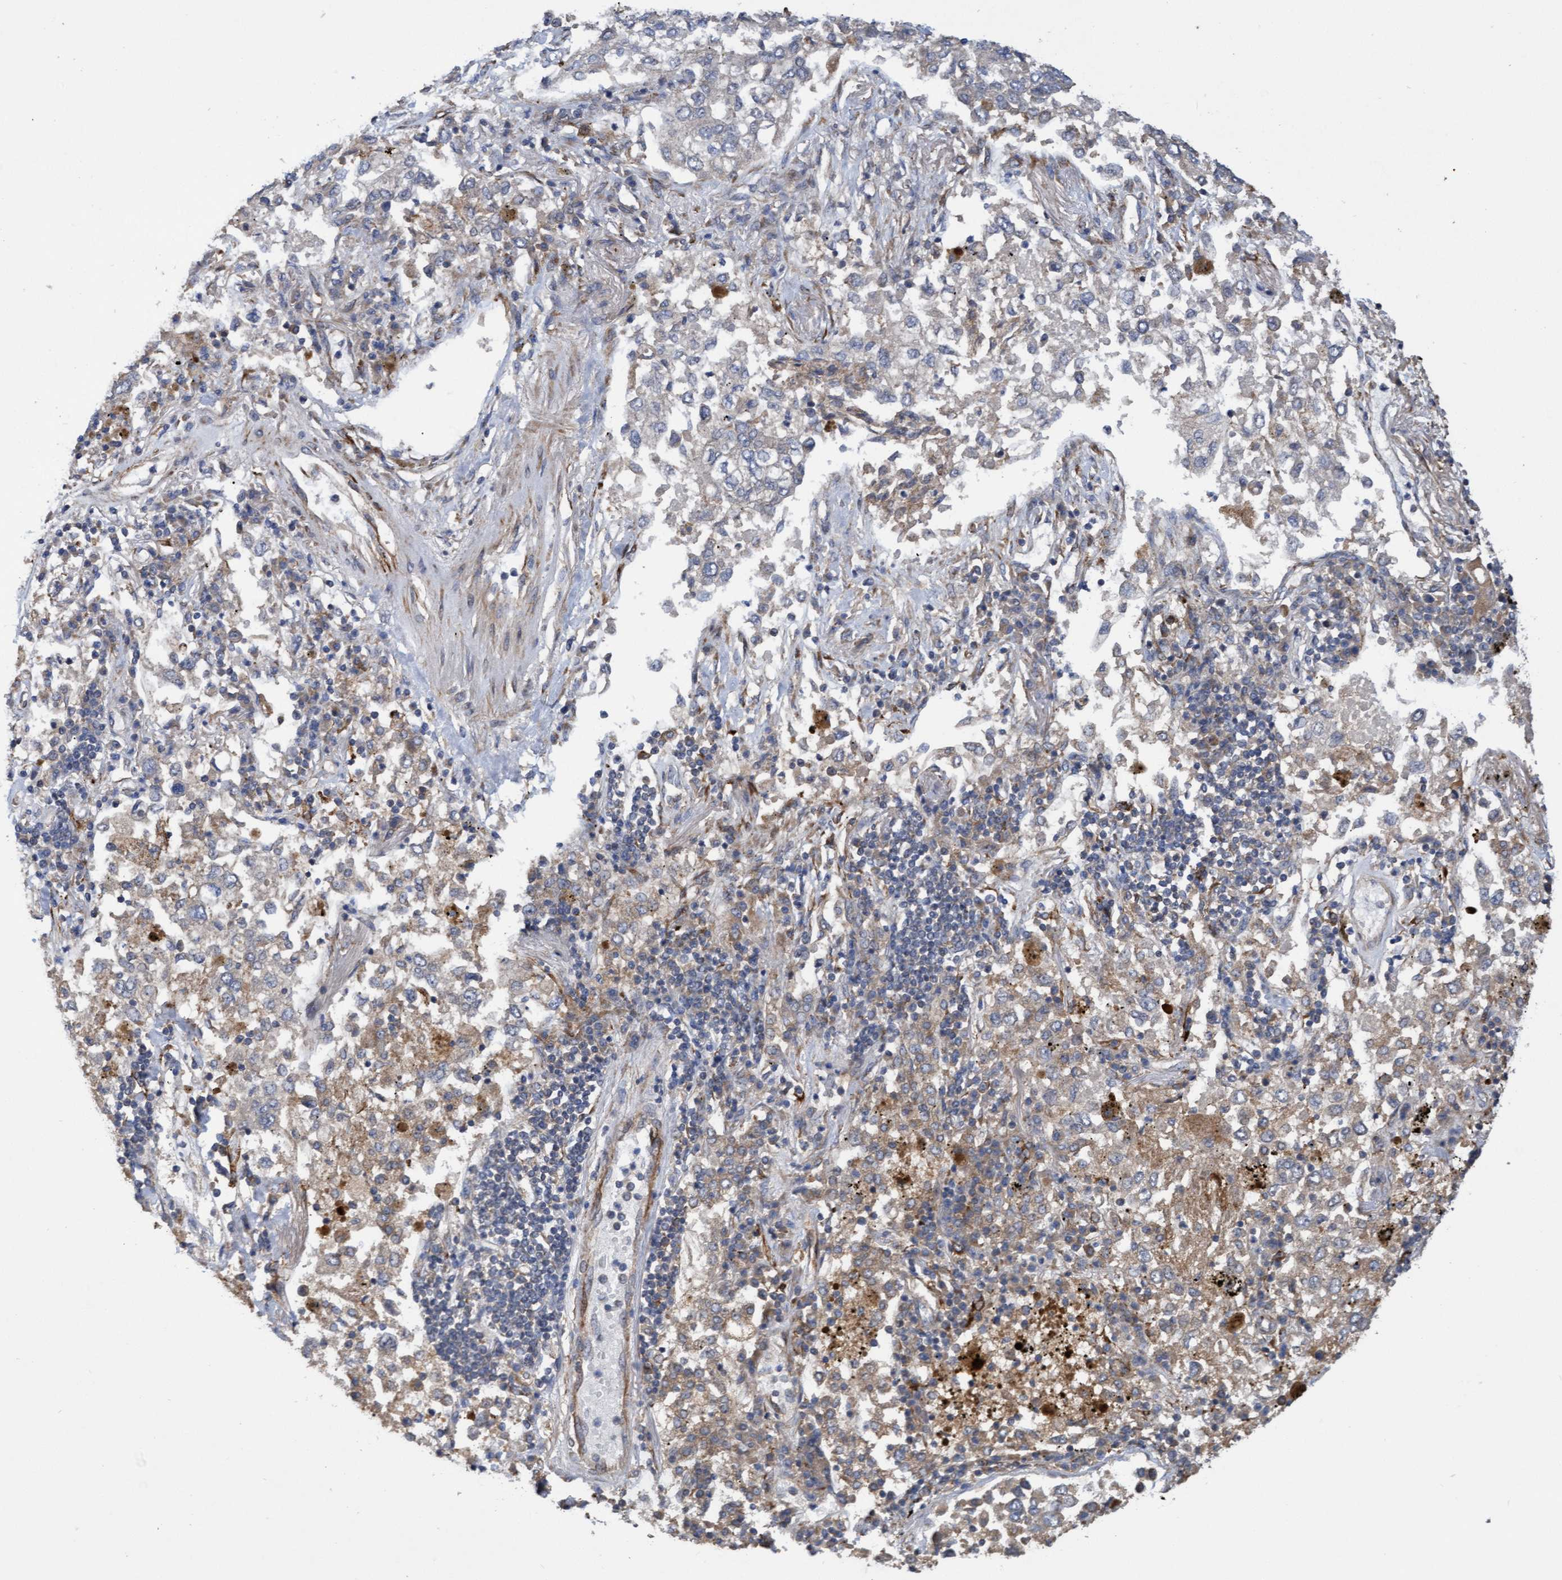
{"staining": {"intensity": "negative", "quantity": "none", "location": "none"}, "tissue": "lung cancer", "cell_type": "Tumor cells", "image_type": "cancer", "snomed": [{"axis": "morphology", "description": "Inflammation, NOS"}, {"axis": "morphology", "description": "Adenocarcinoma, NOS"}, {"axis": "topography", "description": "Lung"}], "caption": "DAB (3,3'-diaminobenzidine) immunohistochemical staining of human adenocarcinoma (lung) reveals no significant positivity in tumor cells.", "gene": "ELP5", "patient": {"sex": "male", "age": 63}}